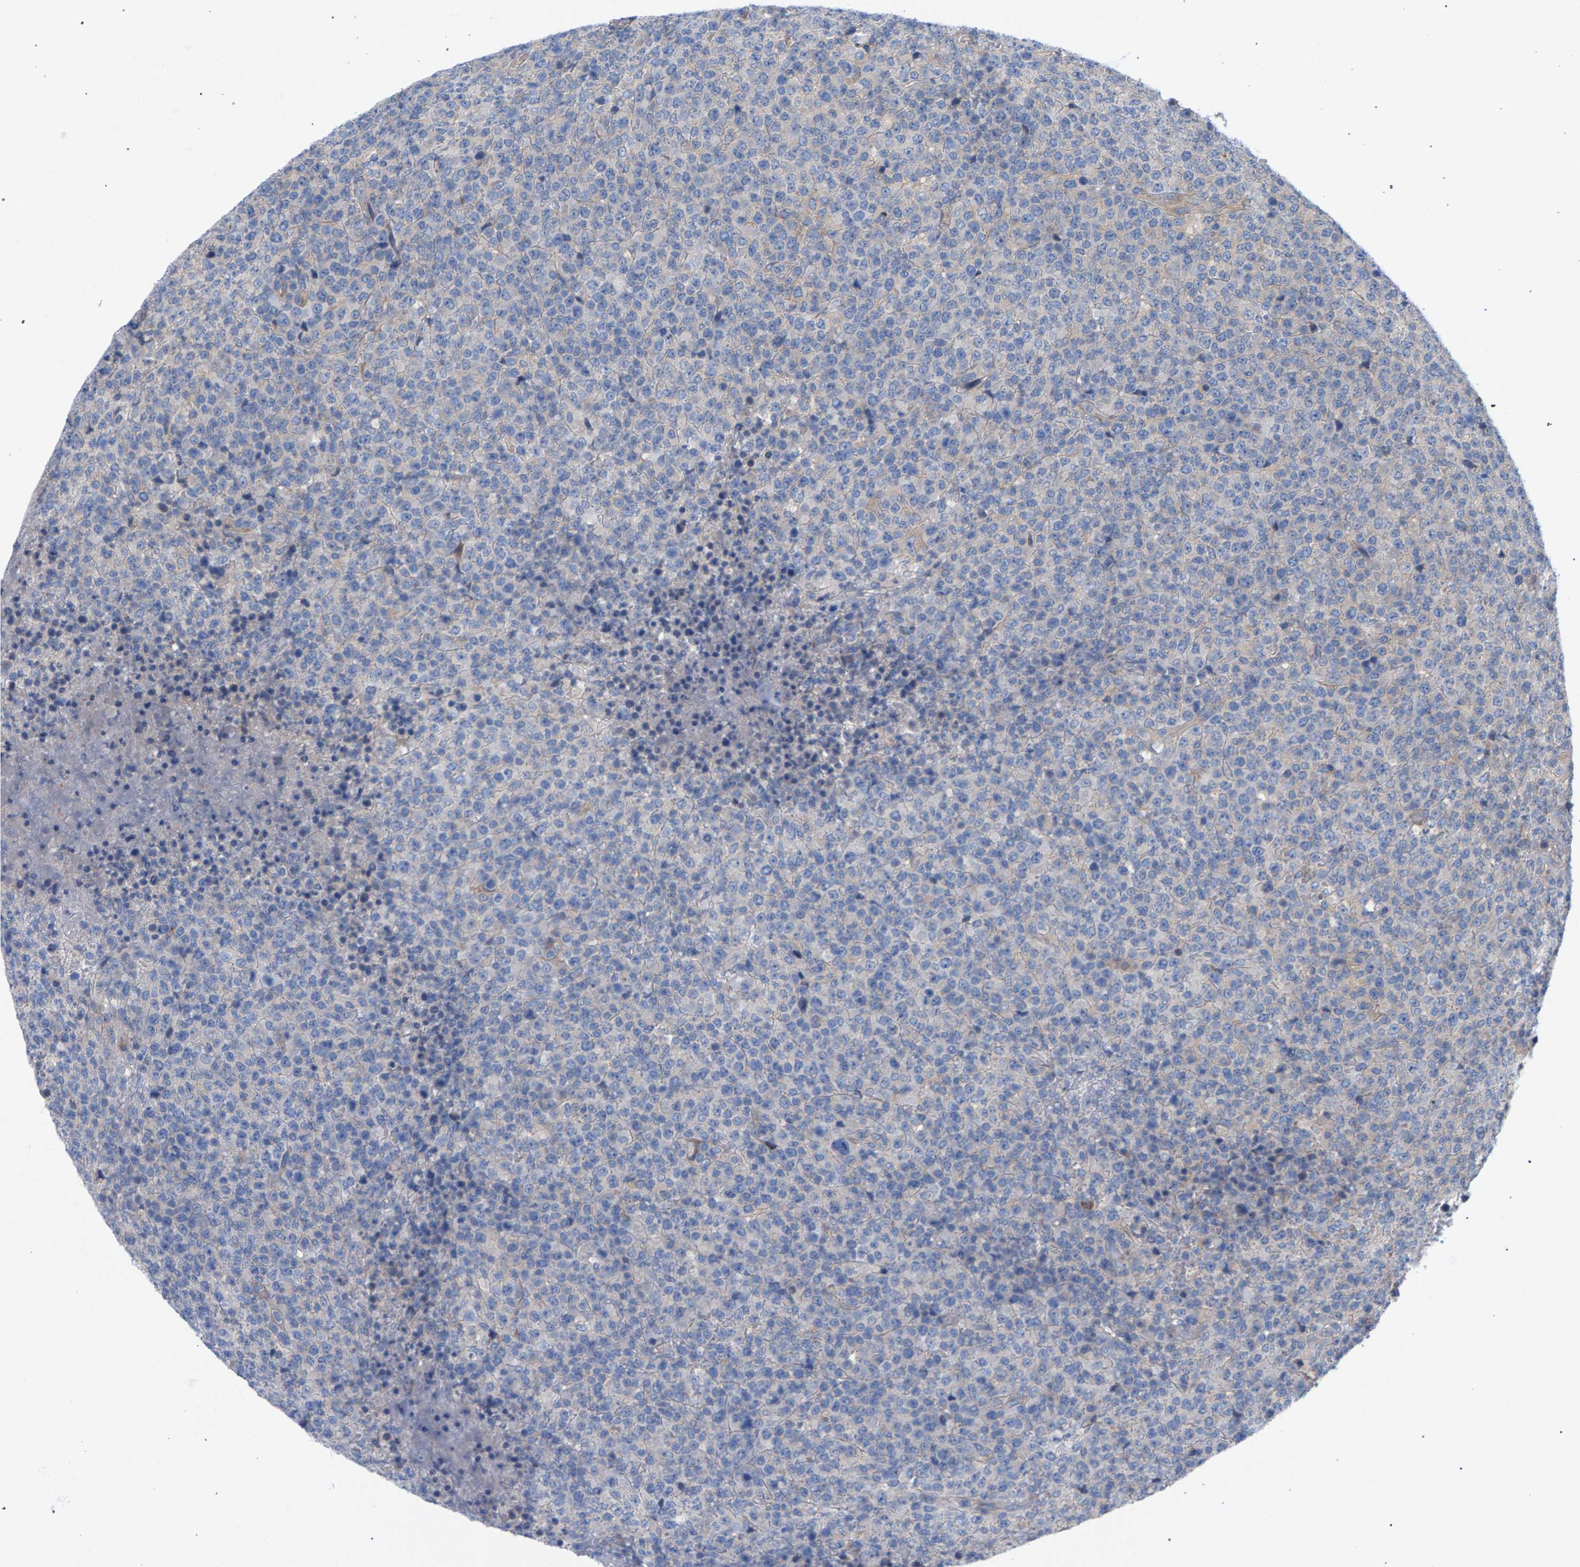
{"staining": {"intensity": "negative", "quantity": "none", "location": "none"}, "tissue": "lymphoma", "cell_type": "Tumor cells", "image_type": "cancer", "snomed": [{"axis": "morphology", "description": "Malignant lymphoma, non-Hodgkin's type, High grade"}, {"axis": "topography", "description": "Lymph node"}], "caption": "IHC histopathology image of neoplastic tissue: human lymphoma stained with DAB displays no significant protein positivity in tumor cells.", "gene": "MAMDC2", "patient": {"sex": "male", "age": 13}}